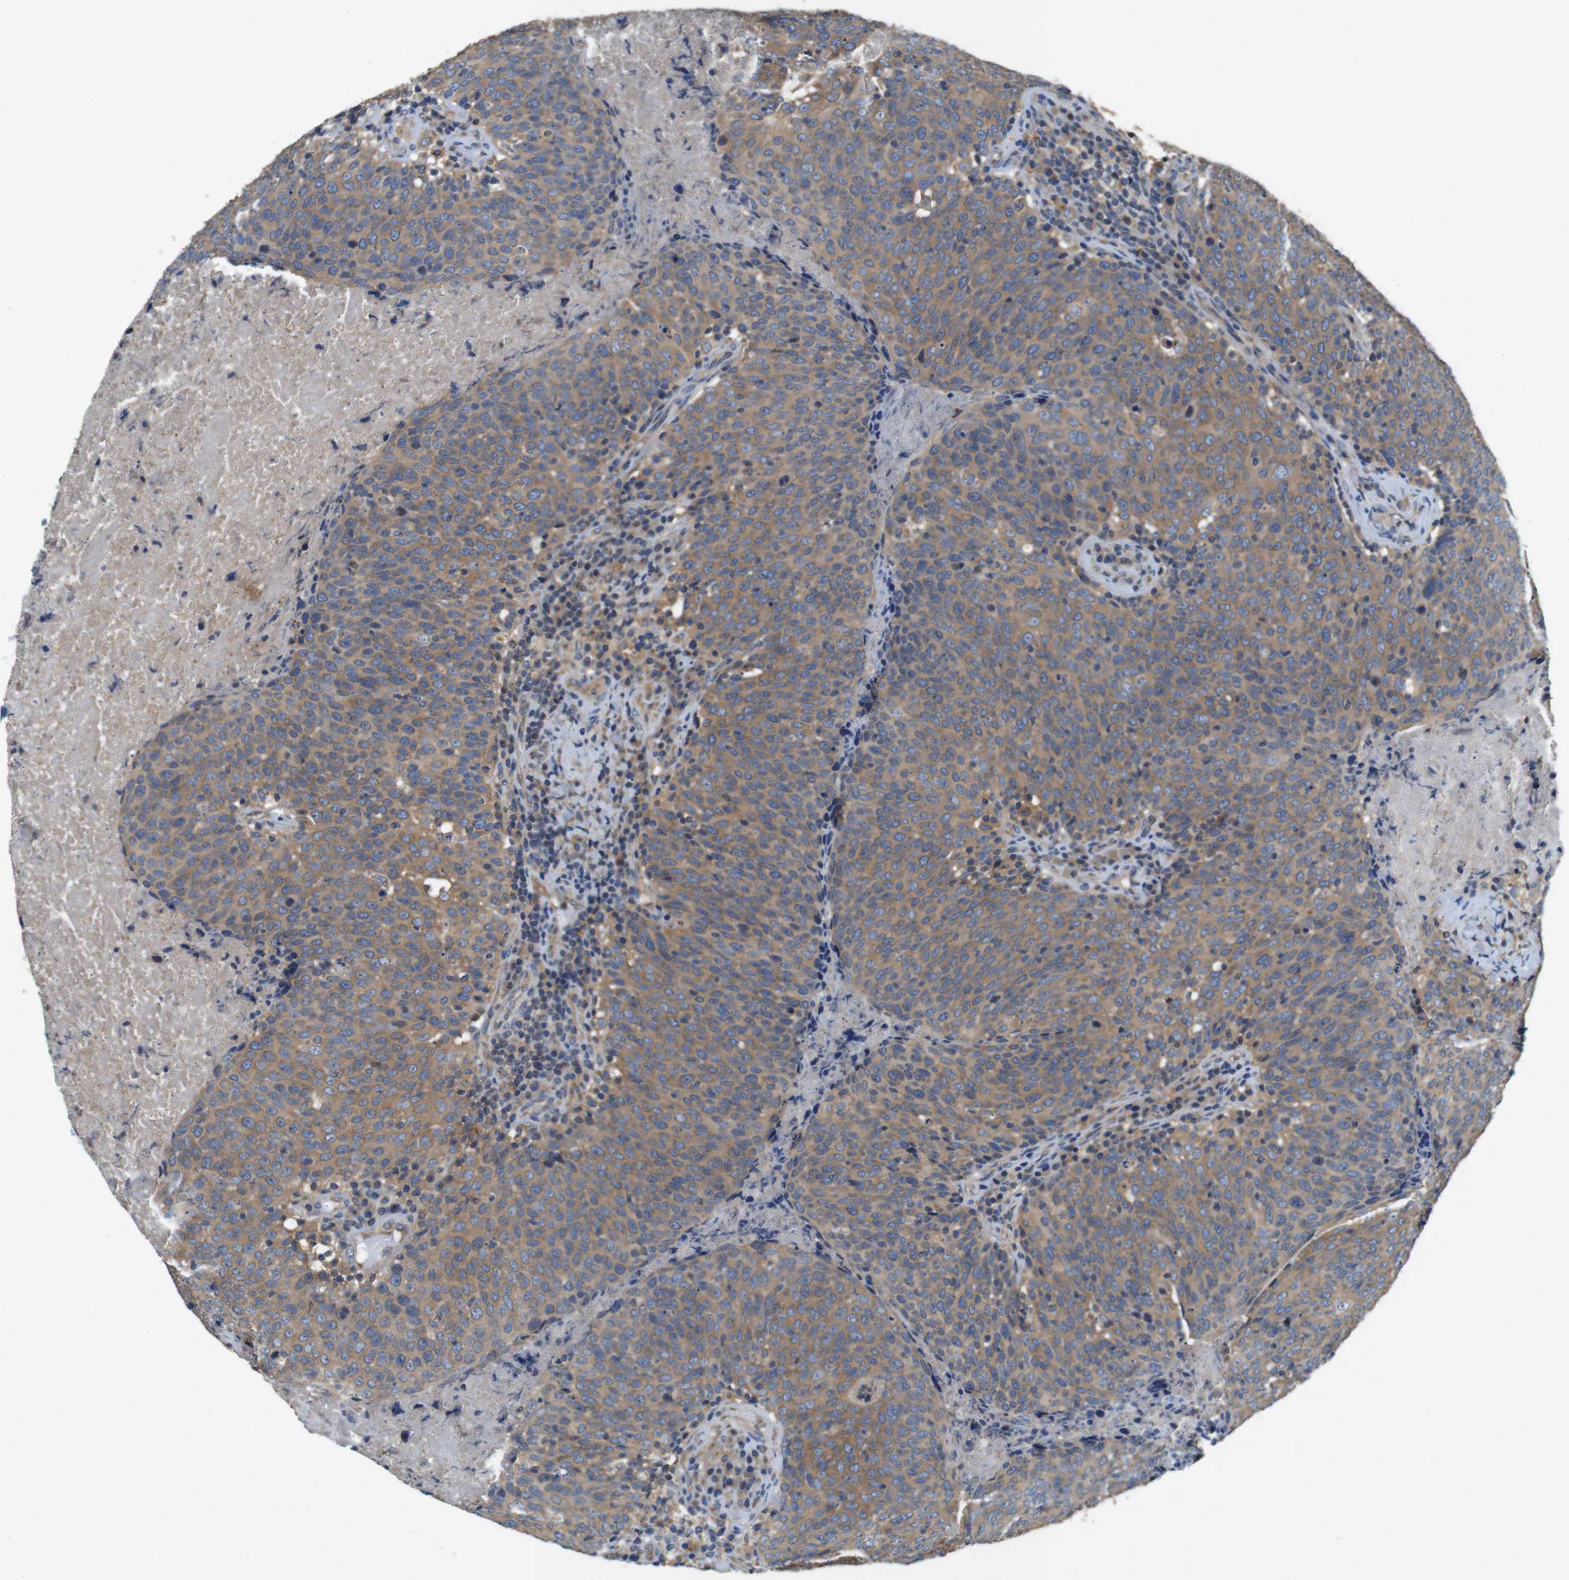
{"staining": {"intensity": "moderate", "quantity": ">75%", "location": "cytoplasmic/membranous"}, "tissue": "head and neck cancer", "cell_type": "Tumor cells", "image_type": "cancer", "snomed": [{"axis": "morphology", "description": "Squamous cell carcinoma, NOS"}, {"axis": "morphology", "description": "Squamous cell carcinoma, metastatic, NOS"}, {"axis": "topography", "description": "Lymph node"}, {"axis": "topography", "description": "Head-Neck"}], "caption": "A brown stain highlights moderate cytoplasmic/membranous staining of a protein in head and neck metastatic squamous cell carcinoma tumor cells. (Stains: DAB in brown, nuclei in blue, Microscopy: brightfield microscopy at high magnification).", "gene": "DCTN1", "patient": {"sex": "male", "age": 62}}